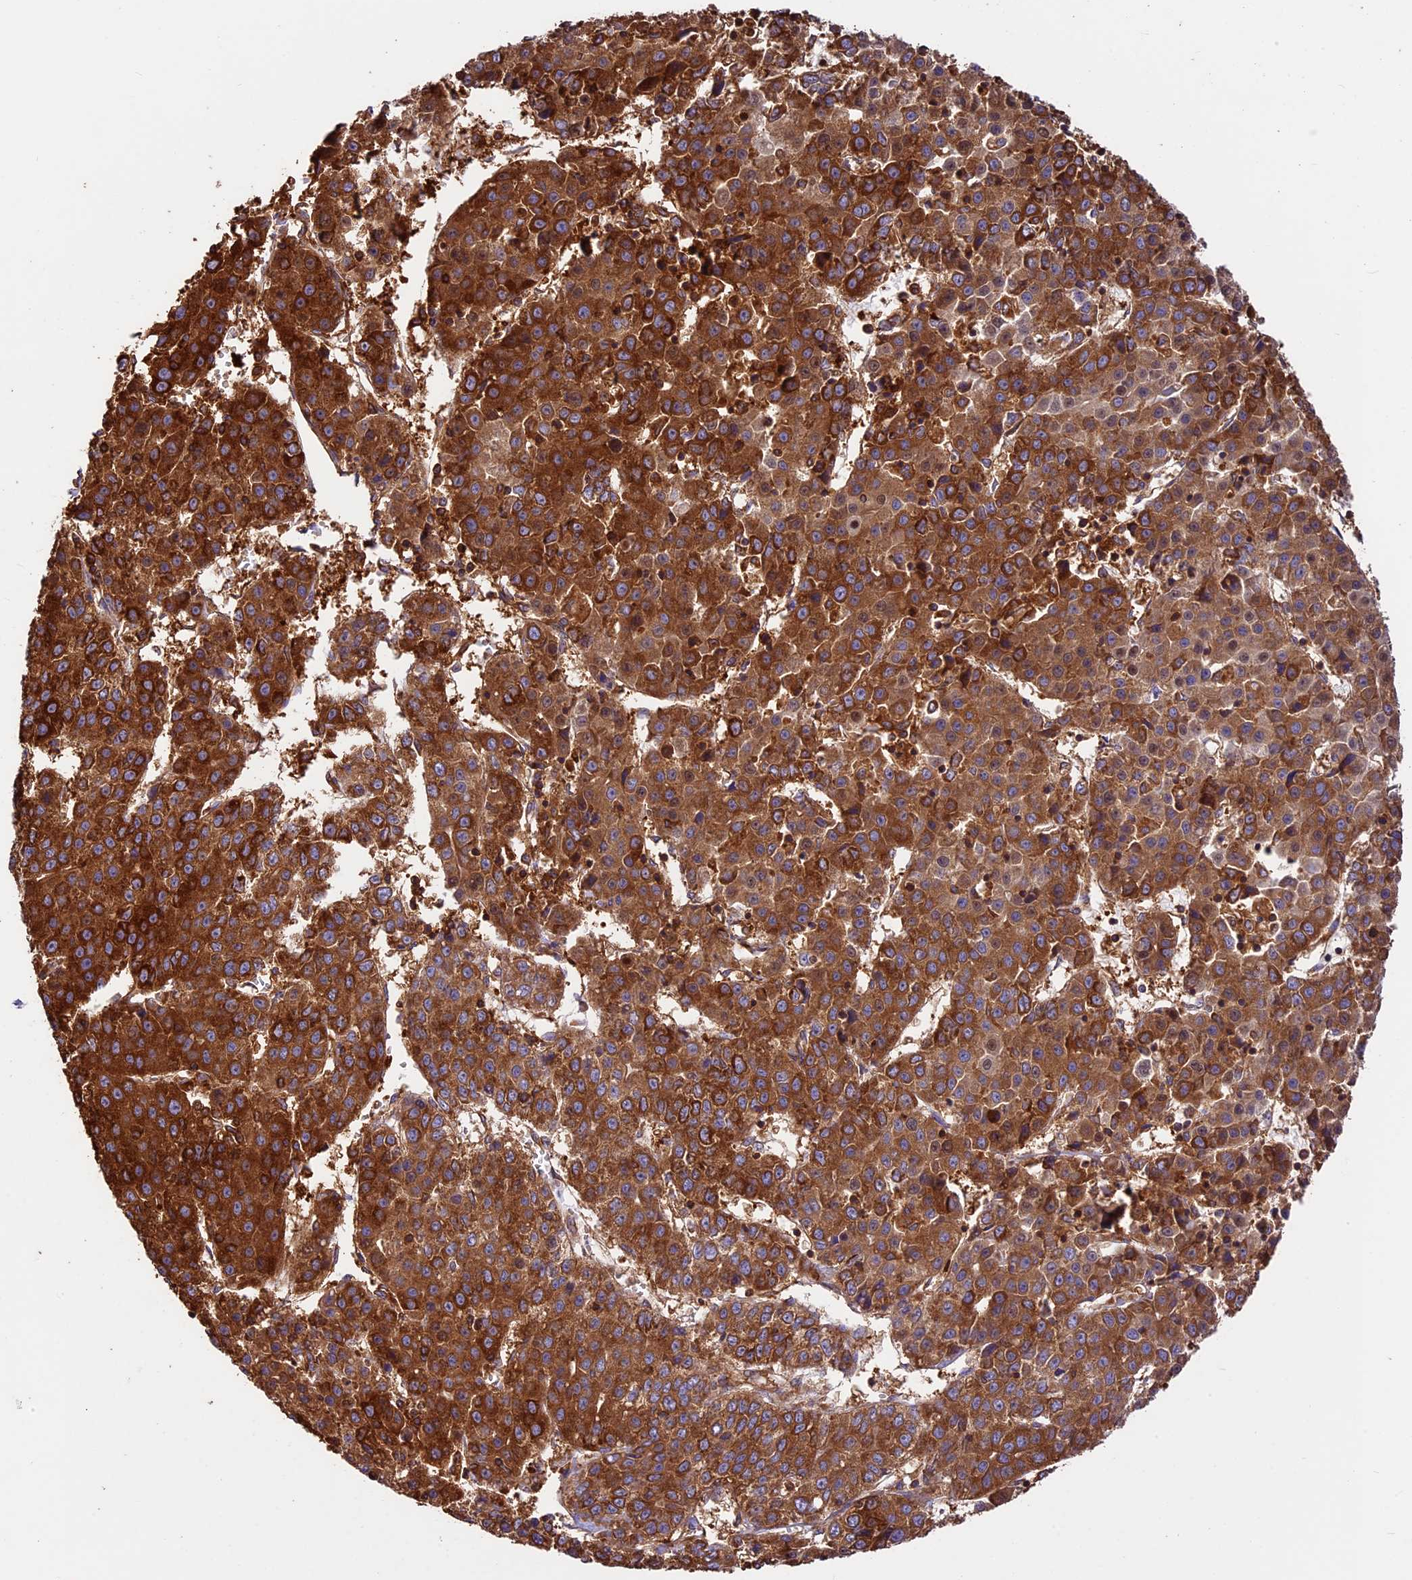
{"staining": {"intensity": "strong", "quantity": ">75%", "location": "cytoplasmic/membranous"}, "tissue": "liver cancer", "cell_type": "Tumor cells", "image_type": "cancer", "snomed": [{"axis": "morphology", "description": "Carcinoma, Hepatocellular, NOS"}, {"axis": "topography", "description": "Liver"}], "caption": "A photomicrograph showing strong cytoplasmic/membranous expression in approximately >75% of tumor cells in hepatocellular carcinoma (liver), as visualized by brown immunohistochemical staining.", "gene": "KARS1", "patient": {"sex": "female", "age": 53}}